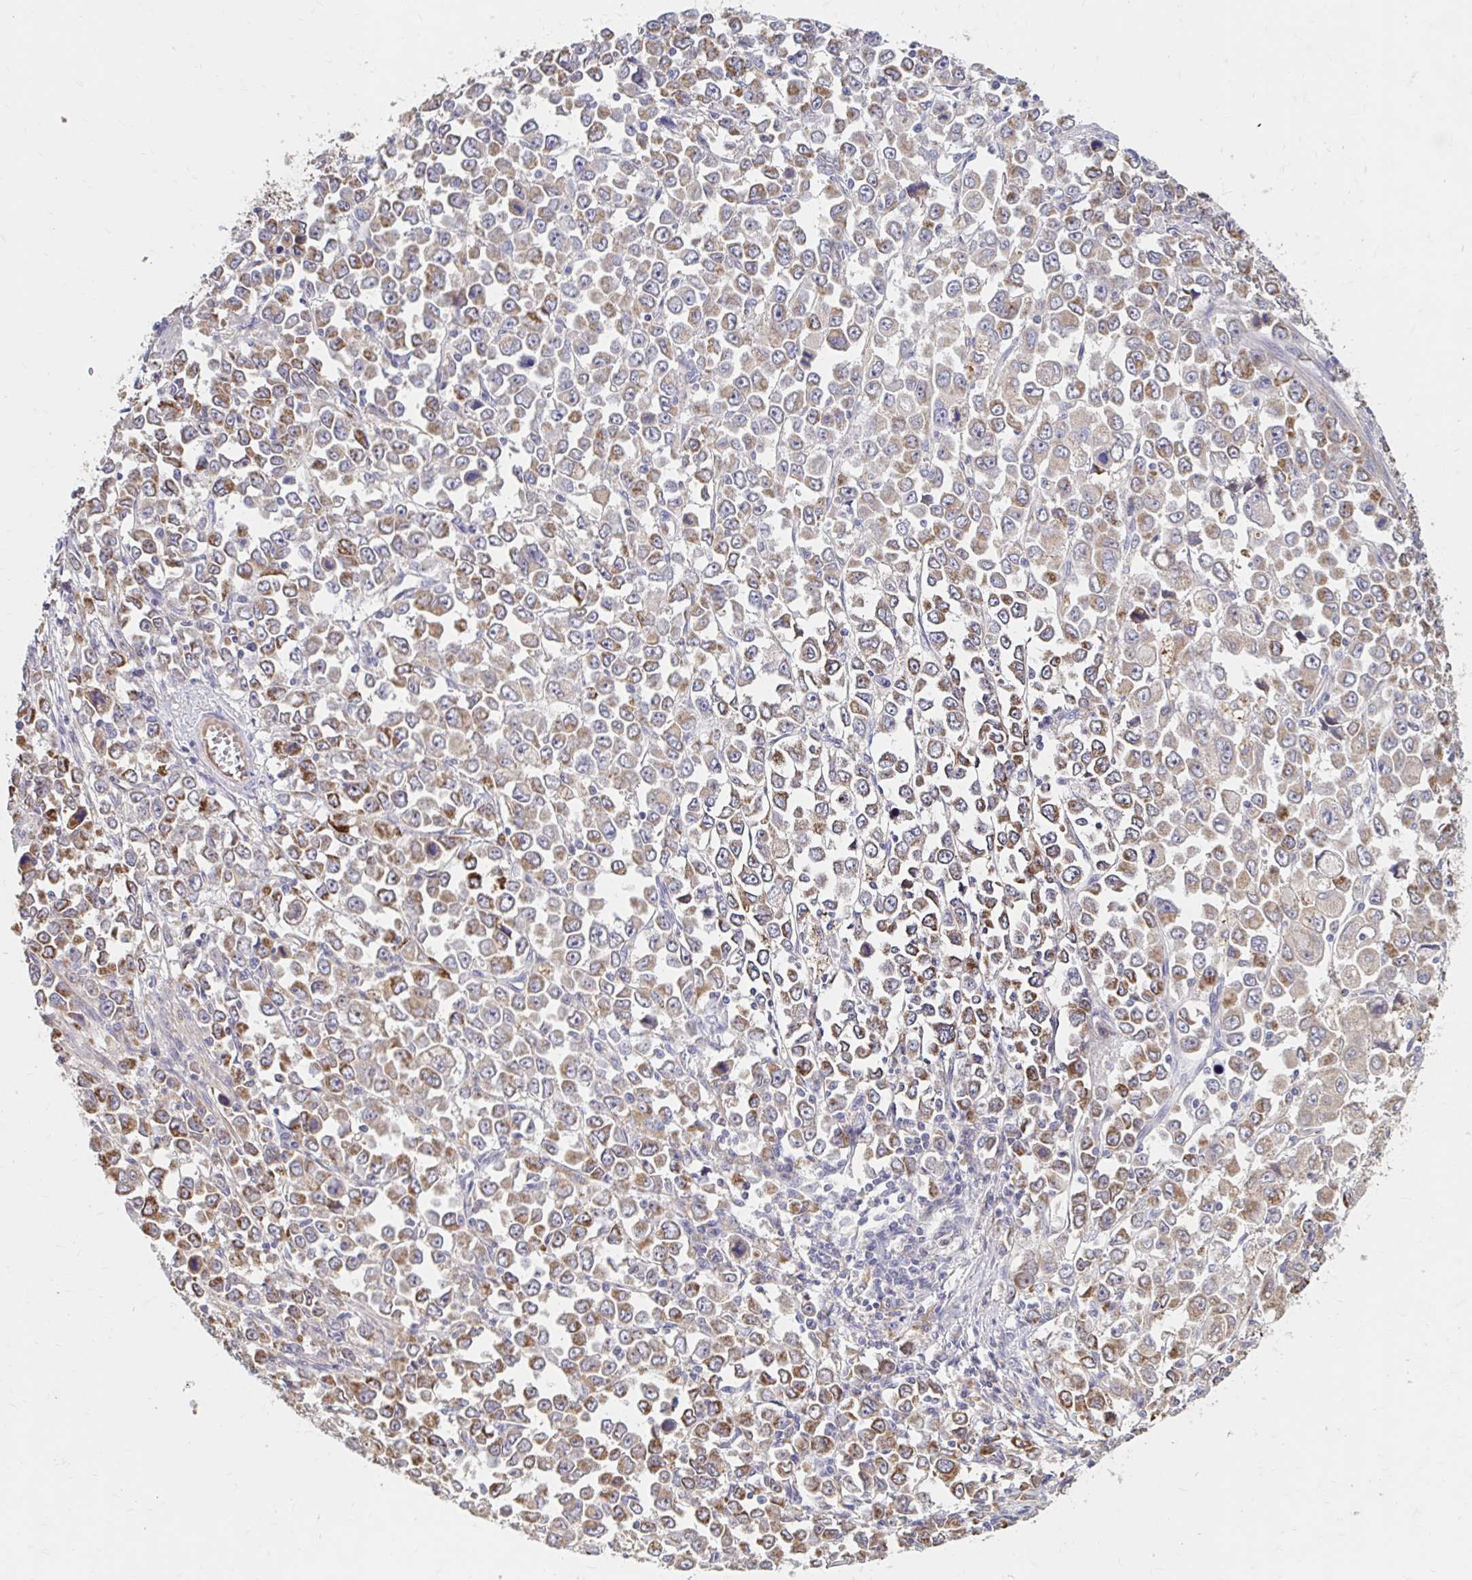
{"staining": {"intensity": "moderate", "quantity": "25%-75%", "location": "cytoplasmic/membranous"}, "tissue": "stomach cancer", "cell_type": "Tumor cells", "image_type": "cancer", "snomed": [{"axis": "morphology", "description": "Adenocarcinoma, NOS"}, {"axis": "topography", "description": "Stomach, upper"}], "caption": "Human stomach cancer stained with a brown dye shows moderate cytoplasmic/membranous positive staining in approximately 25%-75% of tumor cells.", "gene": "HMGCS2", "patient": {"sex": "male", "age": 70}}